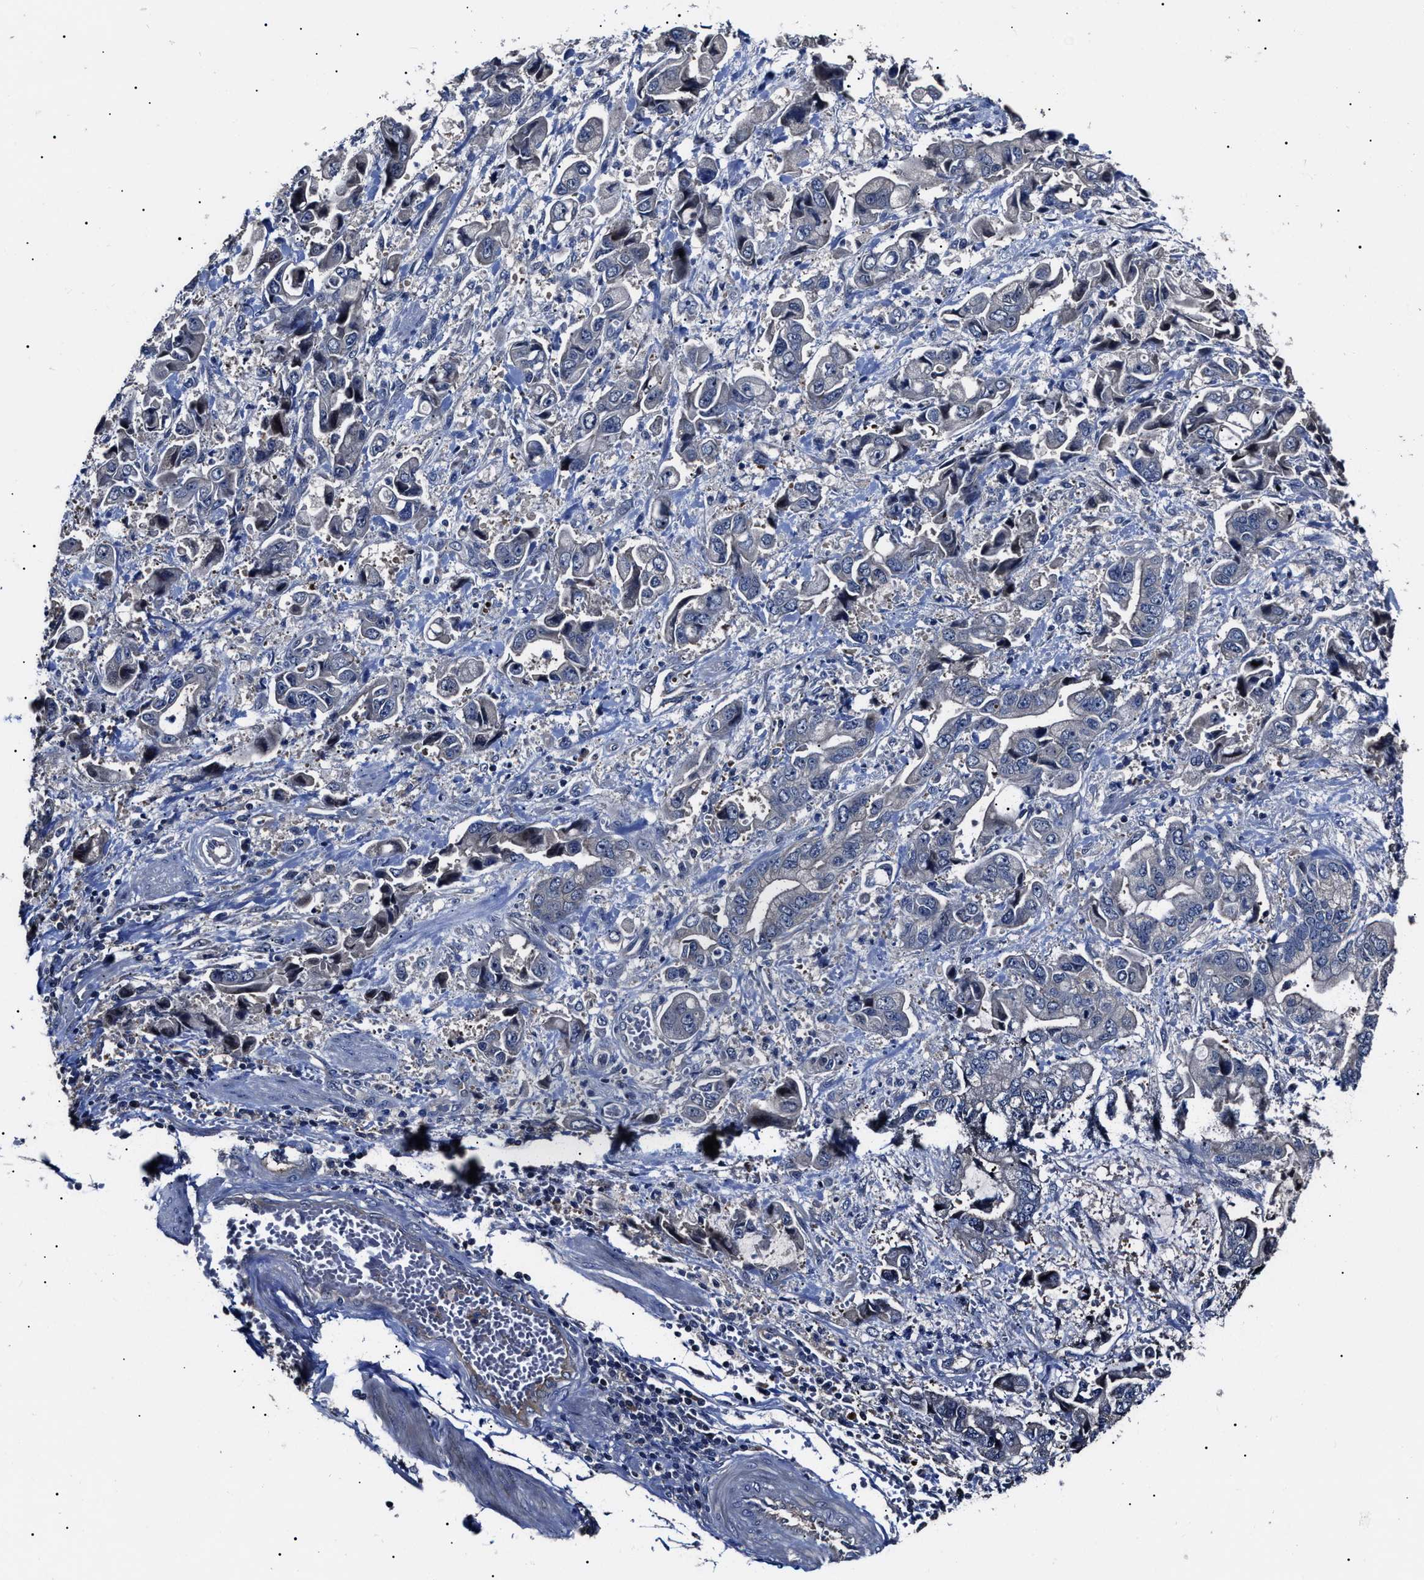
{"staining": {"intensity": "negative", "quantity": "none", "location": "none"}, "tissue": "stomach cancer", "cell_type": "Tumor cells", "image_type": "cancer", "snomed": [{"axis": "morphology", "description": "Normal tissue, NOS"}, {"axis": "morphology", "description": "Adenocarcinoma, NOS"}, {"axis": "topography", "description": "Stomach"}], "caption": "Immunohistochemistry (IHC) of adenocarcinoma (stomach) reveals no positivity in tumor cells.", "gene": "IFT81", "patient": {"sex": "male", "age": 62}}